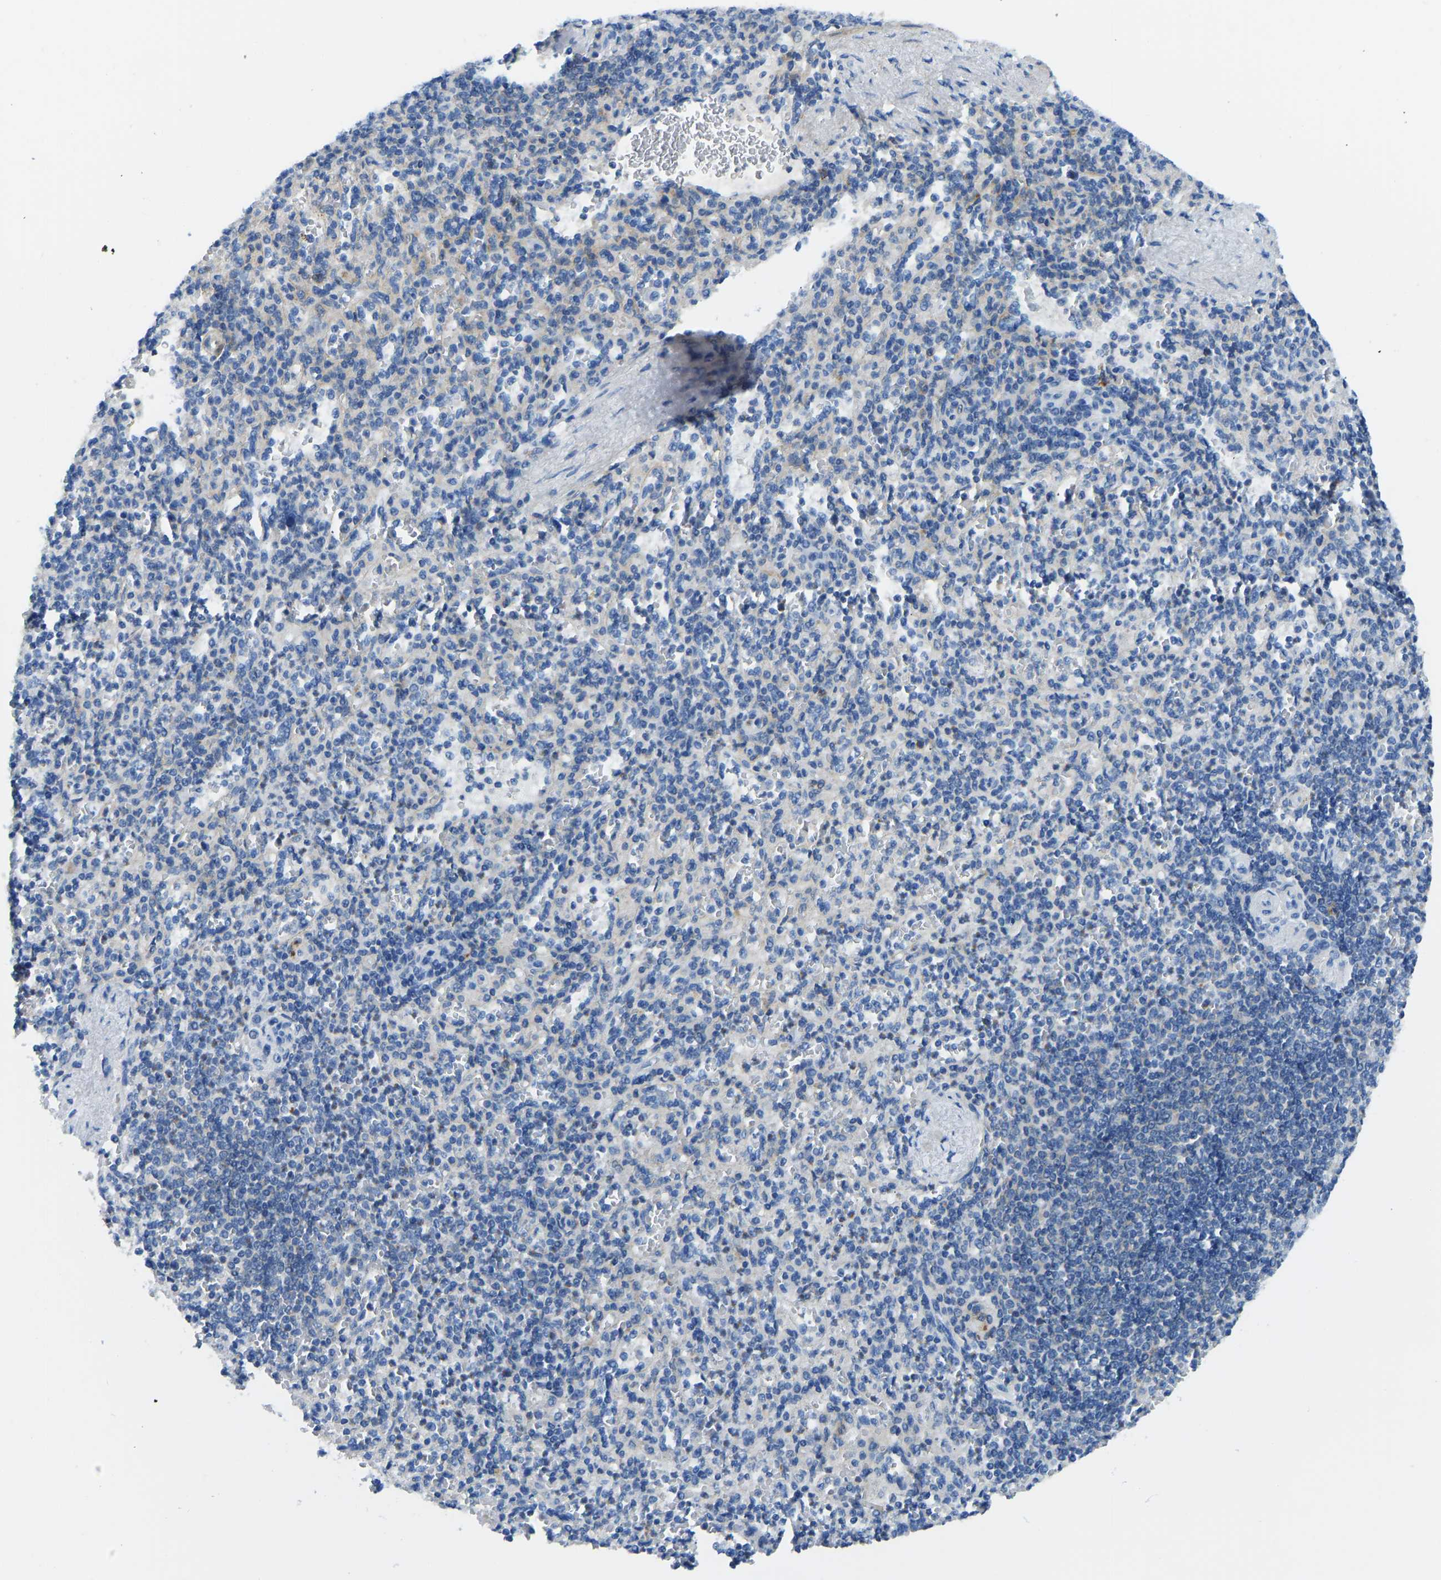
{"staining": {"intensity": "negative", "quantity": "none", "location": "none"}, "tissue": "spleen", "cell_type": "Cells in red pulp", "image_type": "normal", "snomed": [{"axis": "morphology", "description": "Normal tissue, NOS"}, {"axis": "topography", "description": "Spleen"}], "caption": "Benign spleen was stained to show a protein in brown. There is no significant expression in cells in red pulp. (IHC, brightfield microscopy, high magnification).", "gene": "COL15A1", "patient": {"sex": "female", "age": 74}}